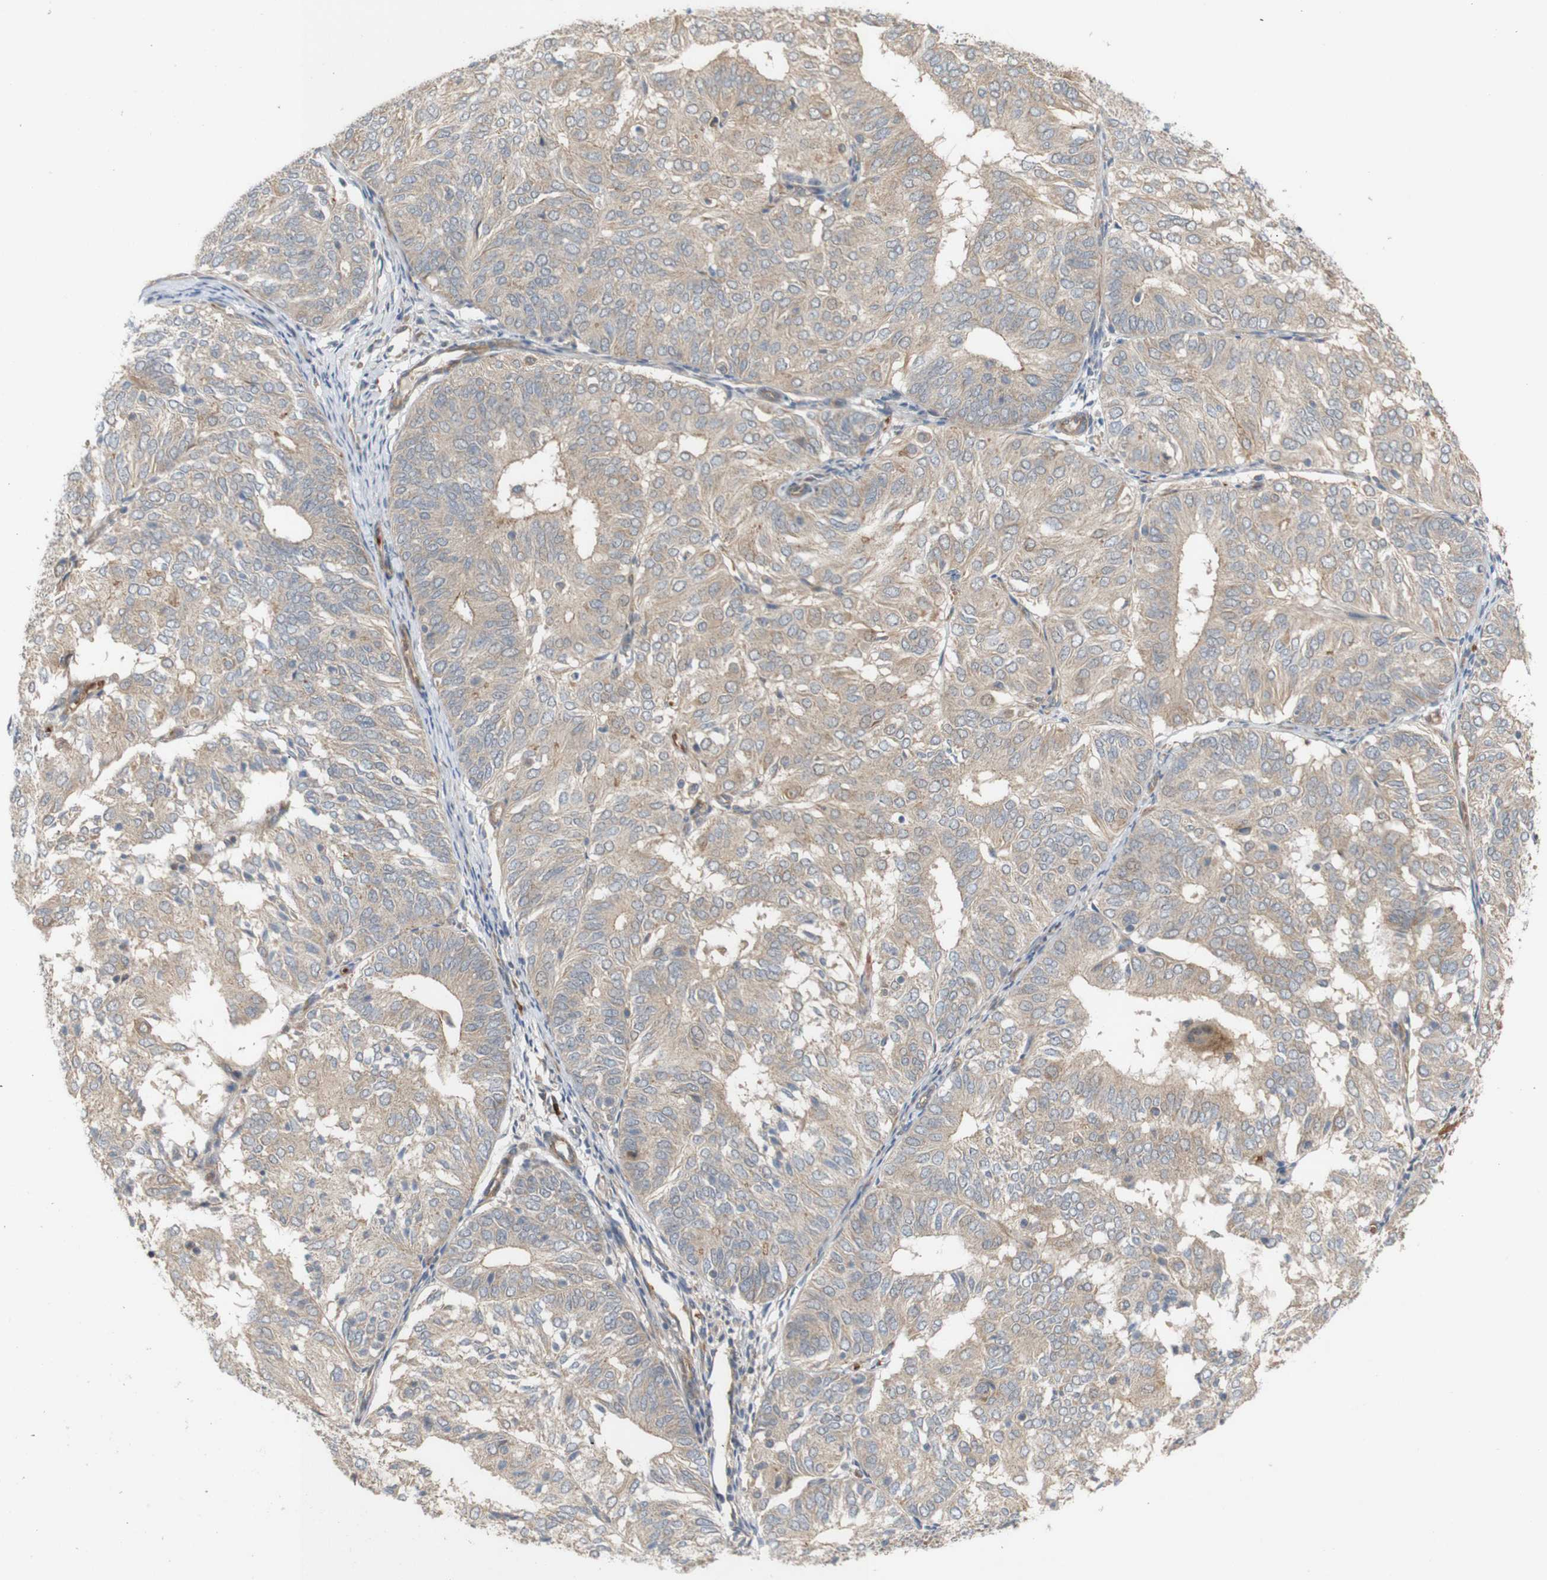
{"staining": {"intensity": "weak", "quantity": ">75%", "location": "cytoplasmic/membranous"}, "tissue": "endometrial cancer", "cell_type": "Tumor cells", "image_type": "cancer", "snomed": [{"axis": "morphology", "description": "Adenocarcinoma, NOS"}, {"axis": "topography", "description": "Uterus"}], "caption": "Endometrial cancer stained for a protein (brown) reveals weak cytoplasmic/membranous positive expression in approximately >75% of tumor cells.", "gene": "RPTOR", "patient": {"sex": "female", "age": 60}}